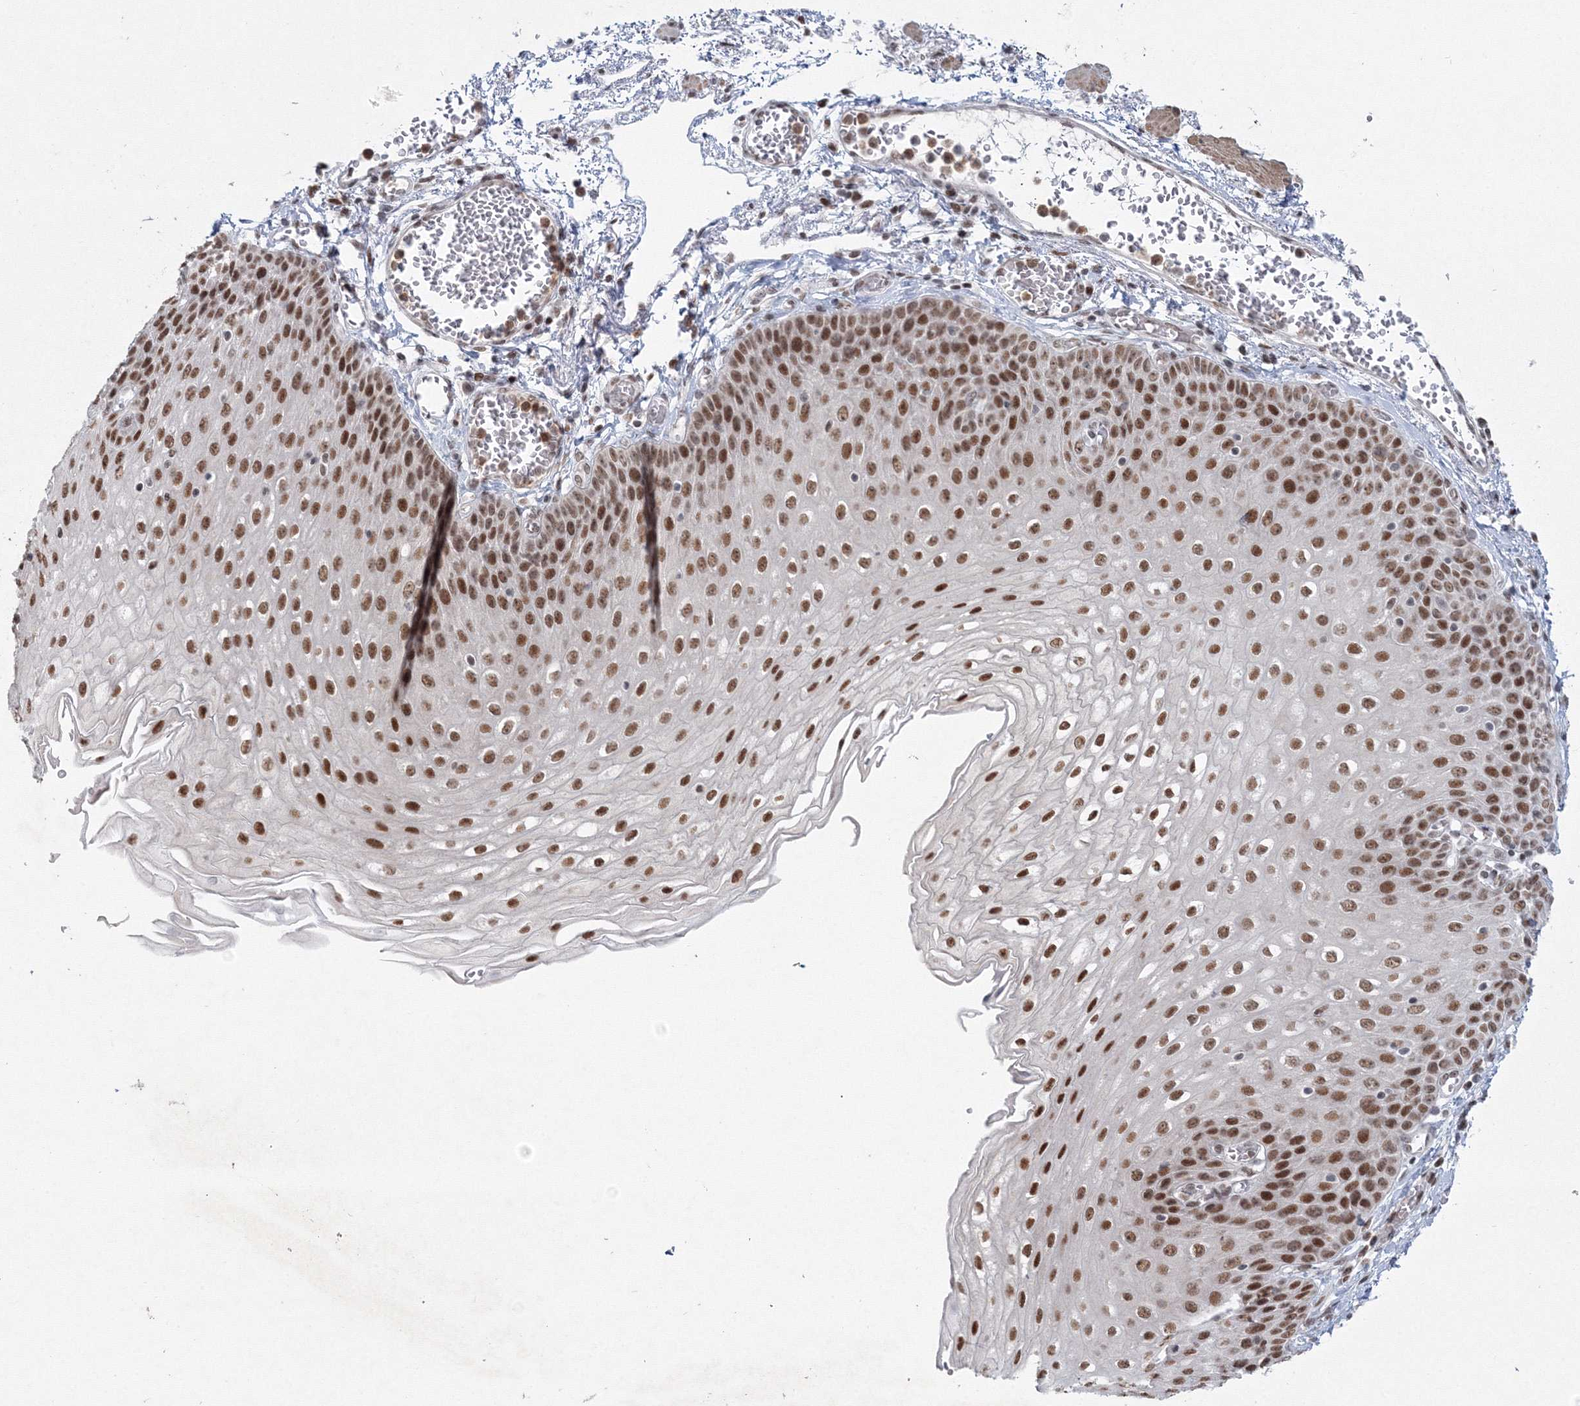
{"staining": {"intensity": "strong", "quantity": ">75%", "location": "nuclear"}, "tissue": "esophagus", "cell_type": "Squamous epithelial cells", "image_type": "normal", "snomed": [{"axis": "morphology", "description": "Normal tissue, NOS"}, {"axis": "topography", "description": "Esophagus"}], "caption": "Protein analysis of benign esophagus demonstrates strong nuclear staining in approximately >75% of squamous epithelial cells. The staining was performed using DAB to visualize the protein expression in brown, while the nuclei were stained in blue with hematoxylin (Magnification: 20x).", "gene": "C3orf33", "patient": {"sex": "male", "age": 81}}